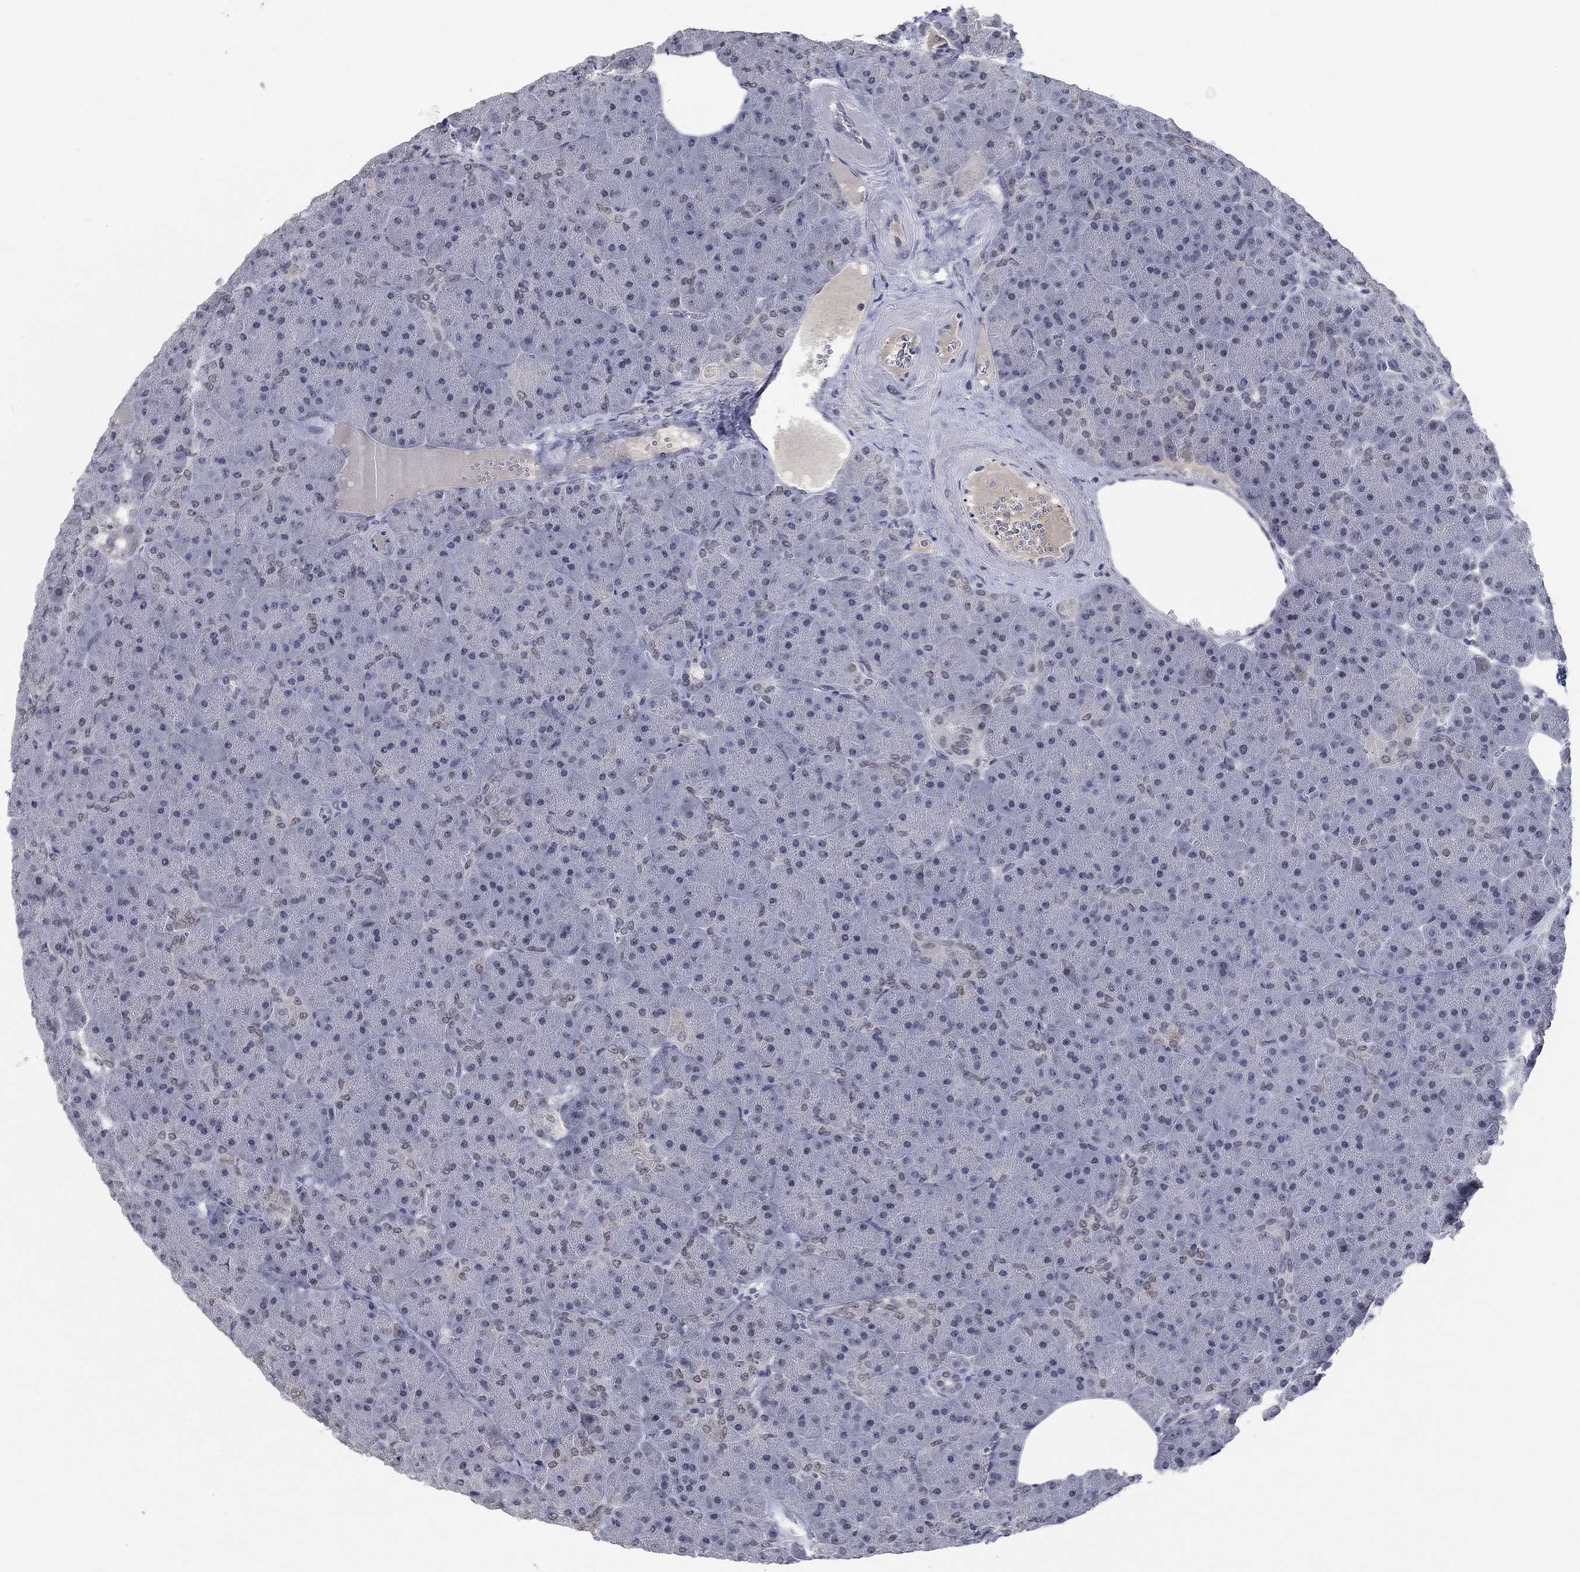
{"staining": {"intensity": "weak", "quantity": "<25%", "location": "nuclear"}, "tissue": "pancreas", "cell_type": "Exocrine glandular cells", "image_type": "normal", "snomed": [{"axis": "morphology", "description": "Normal tissue, NOS"}, {"axis": "topography", "description": "Pancreas"}], "caption": "Immunohistochemistry (IHC) of unremarkable pancreas demonstrates no expression in exocrine glandular cells.", "gene": "HTN1", "patient": {"sex": "male", "age": 61}}